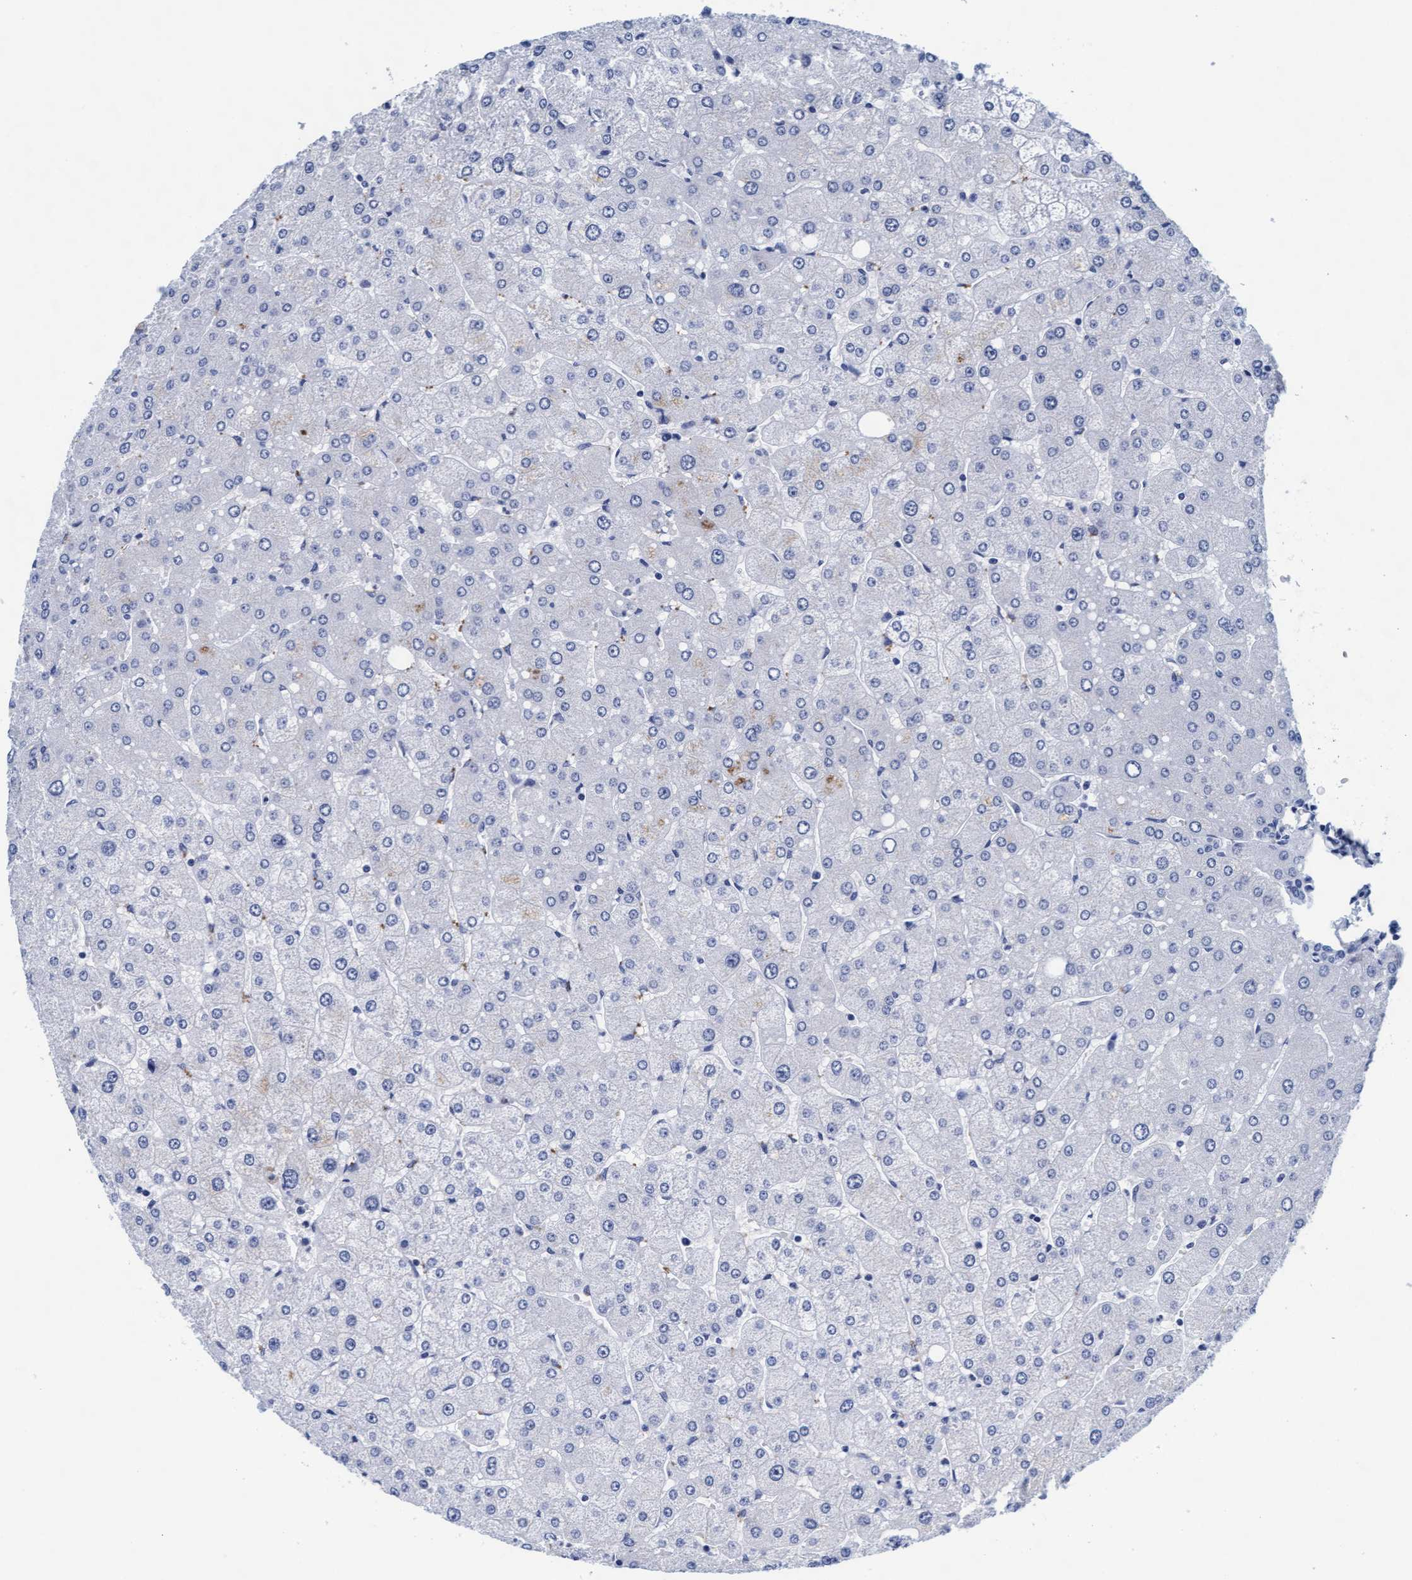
{"staining": {"intensity": "negative", "quantity": "none", "location": "none"}, "tissue": "liver", "cell_type": "Cholangiocytes", "image_type": "normal", "snomed": [{"axis": "morphology", "description": "Normal tissue, NOS"}, {"axis": "topography", "description": "Liver"}], "caption": "The micrograph demonstrates no significant positivity in cholangiocytes of liver. The staining is performed using DAB (3,3'-diaminobenzidine) brown chromogen with nuclei counter-stained in using hematoxylin.", "gene": "ARSG", "patient": {"sex": "male", "age": 55}}